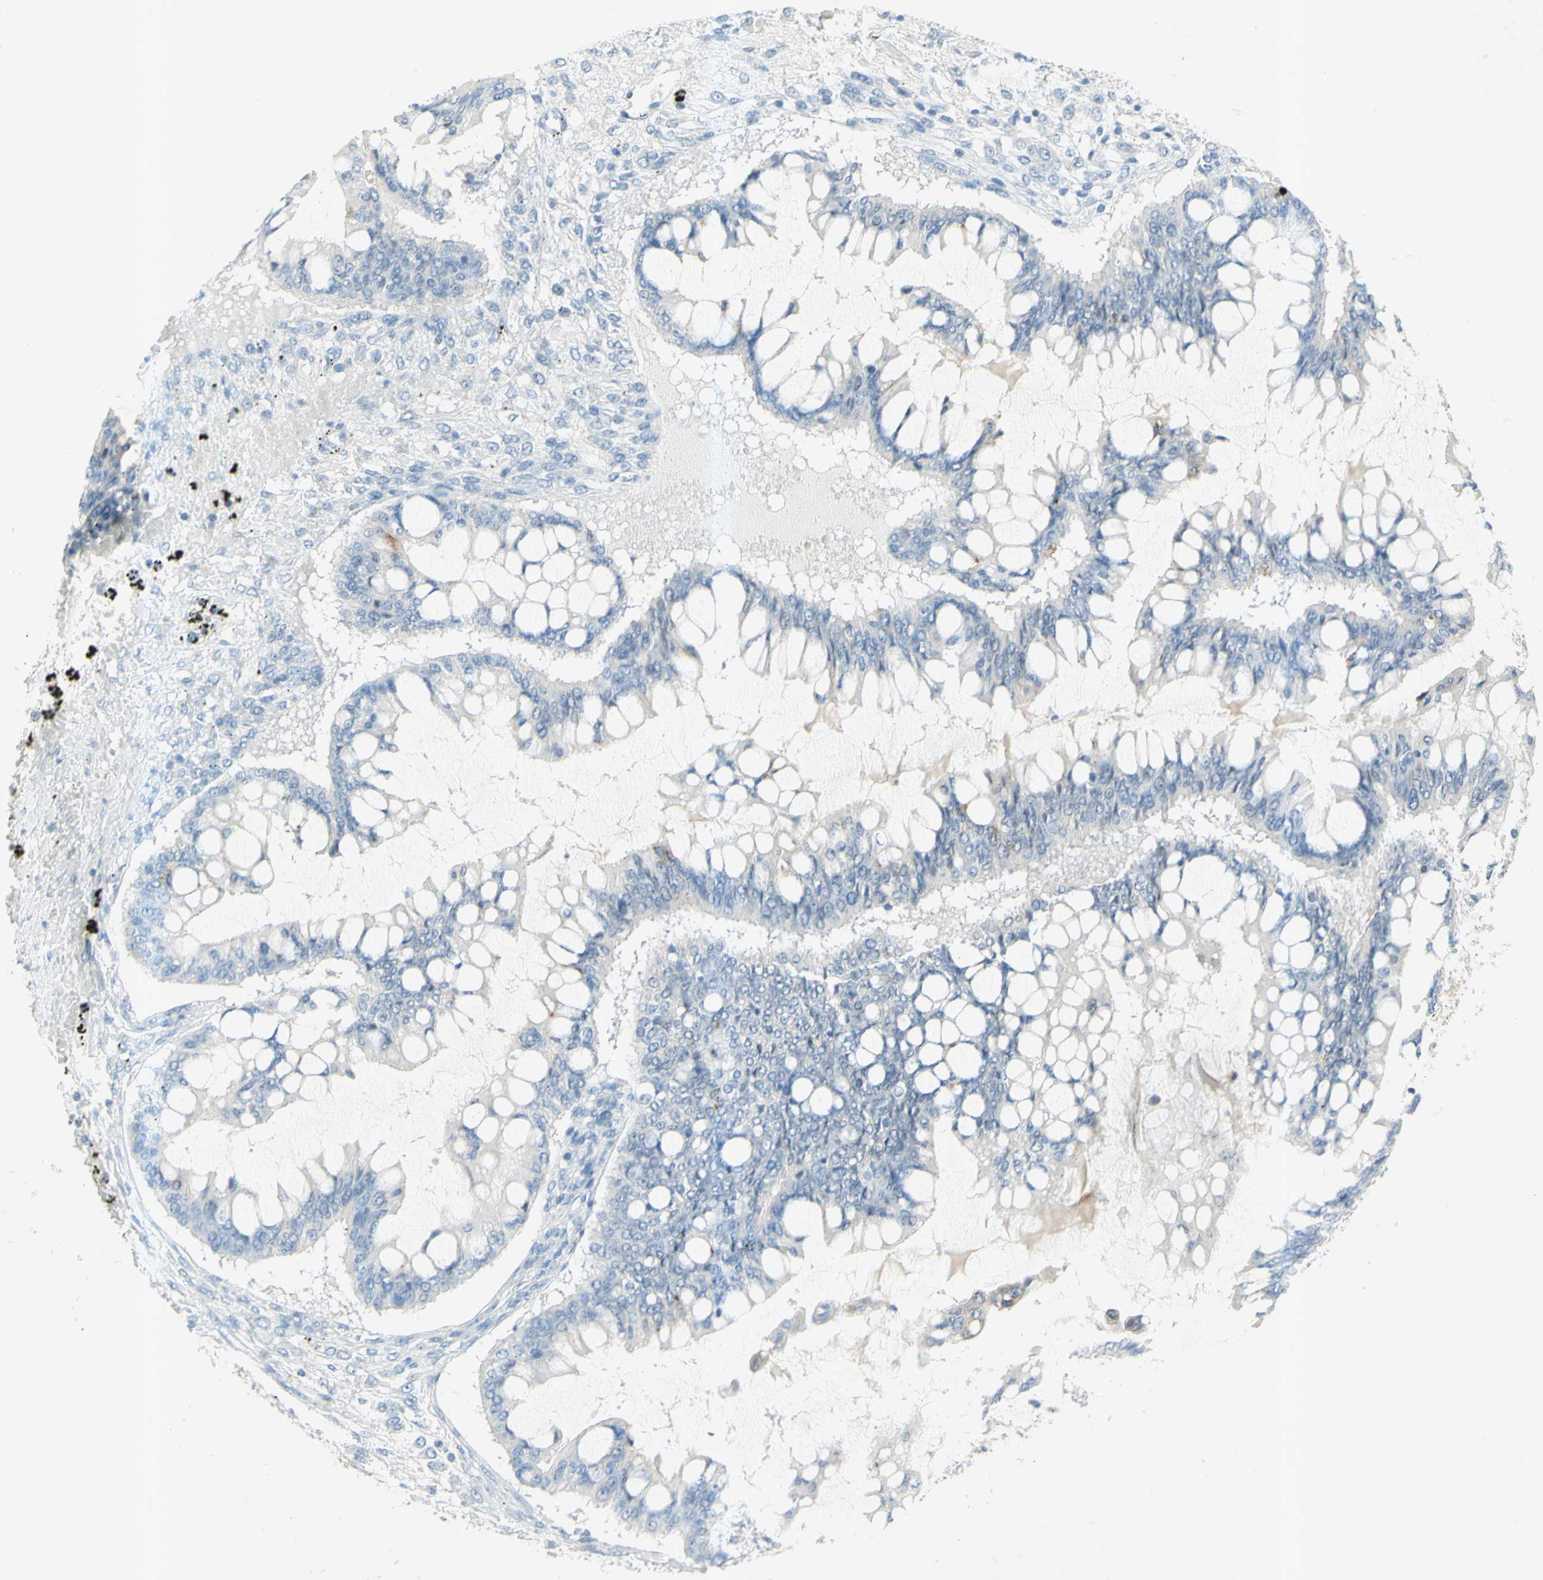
{"staining": {"intensity": "negative", "quantity": "none", "location": "none"}, "tissue": "ovarian cancer", "cell_type": "Tumor cells", "image_type": "cancer", "snomed": [{"axis": "morphology", "description": "Cystadenocarcinoma, mucinous, NOS"}, {"axis": "topography", "description": "Ovary"}], "caption": "A micrograph of human ovarian cancer is negative for staining in tumor cells.", "gene": "GDF15", "patient": {"sex": "female", "age": 73}}